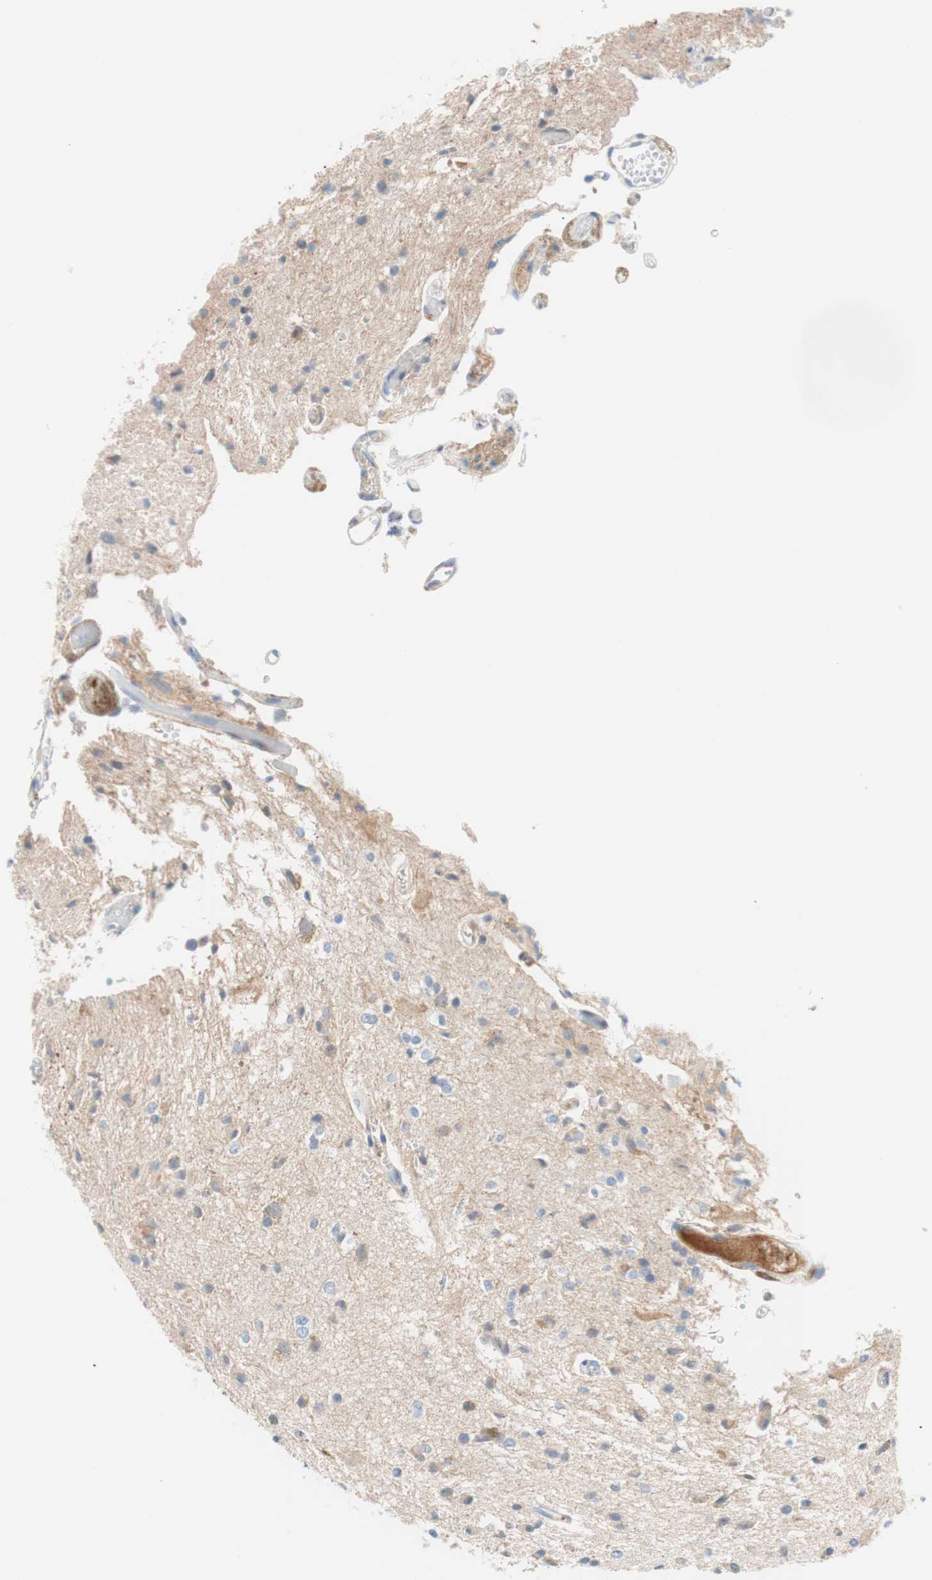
{"staining": {"intensity": "negative", "quantity": "none", "location": "none"}, "tissue": "glioma", "cell_type": "Tumor cells", "image_type": "cancer", "snomed": [{"axis": "morphology", "description": "Glioma, malignant, High grade"}, {"axis": "topography", "description": "Brain"}], "caption": "Tumor cells show no significant protein positivity in malignant high-grade glioma.", "gene": "RBP4", "patient": {"sex": "male", "age": 47}}